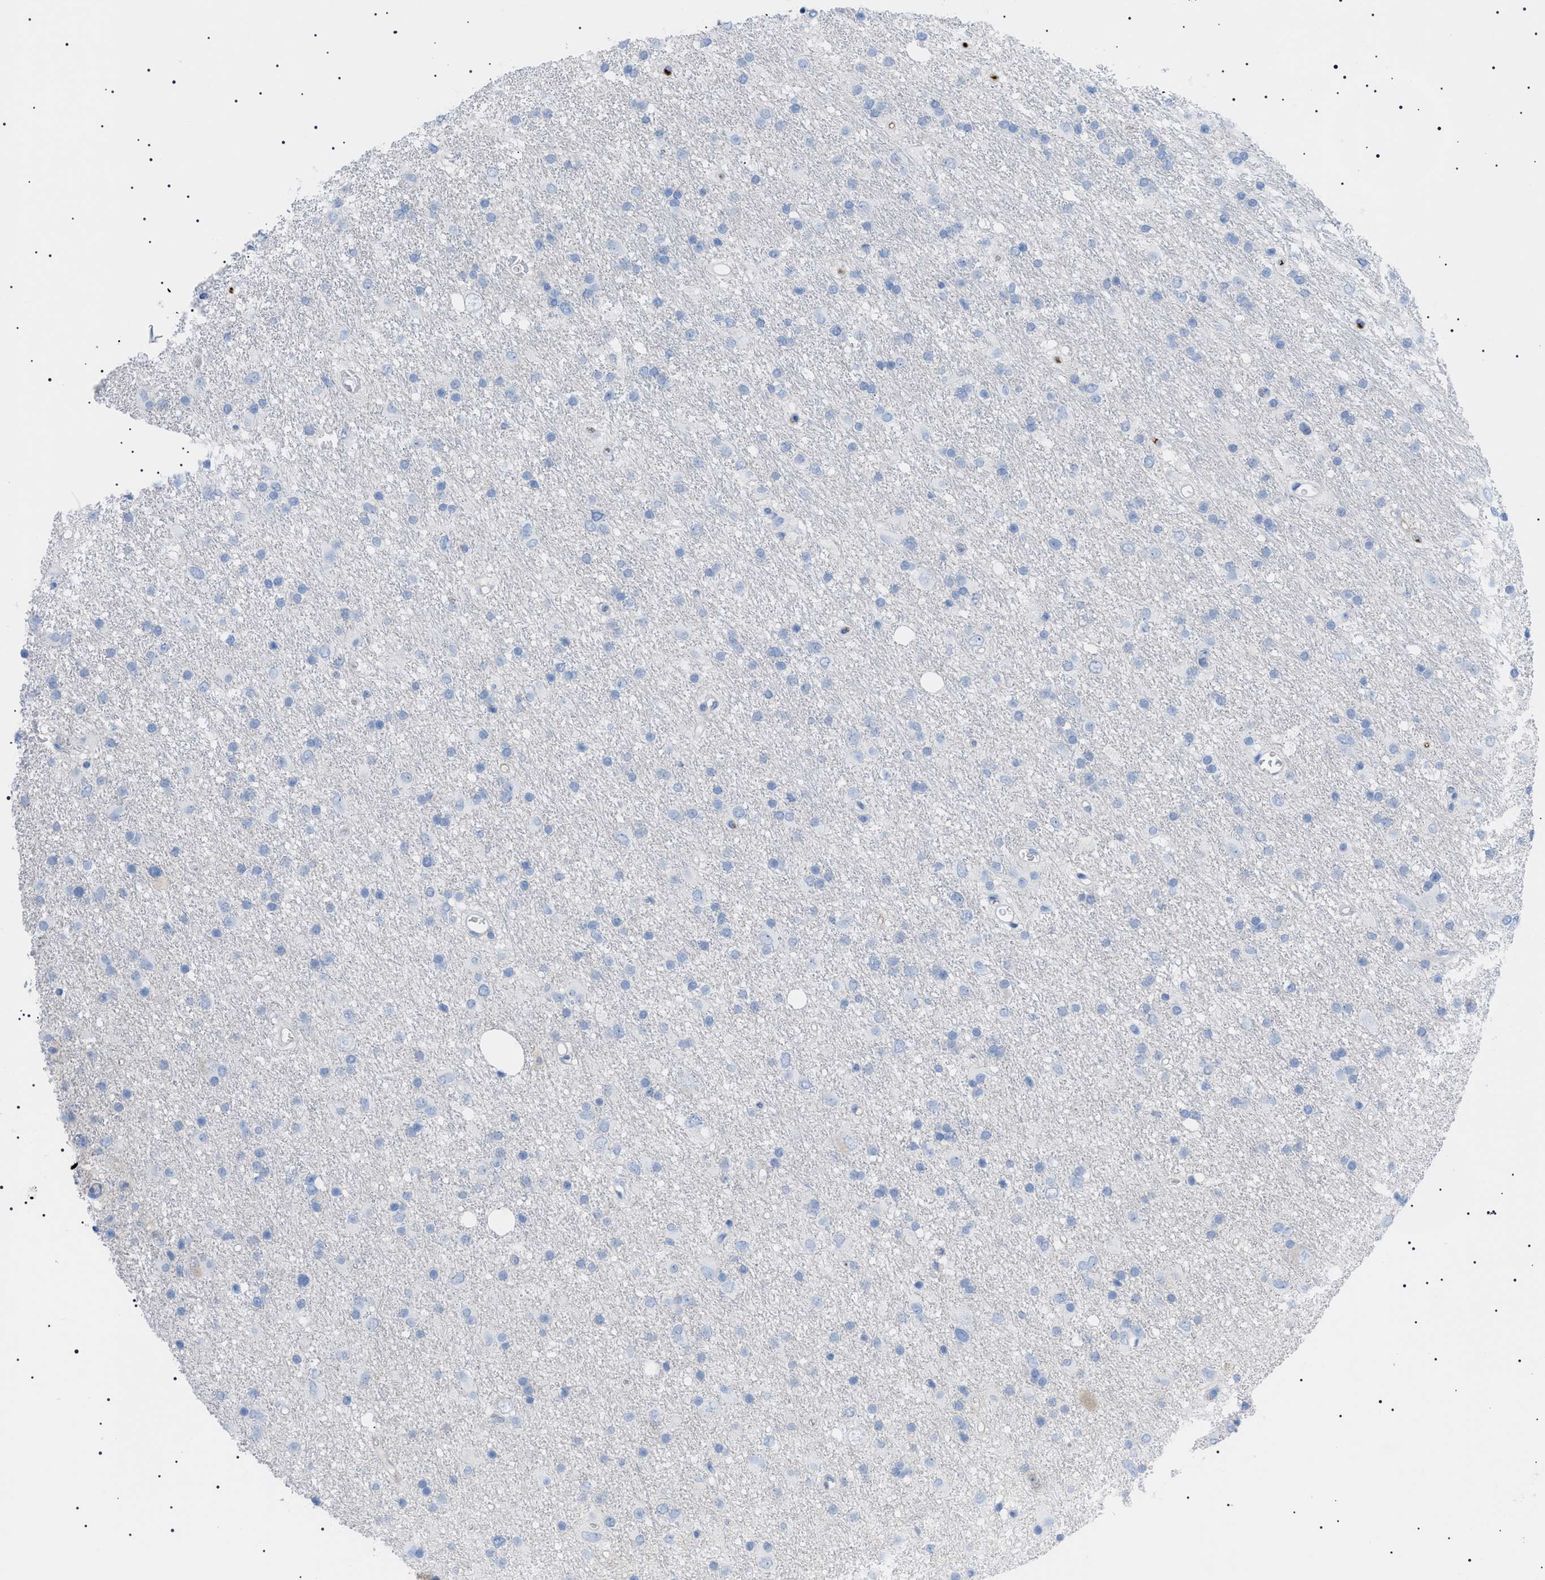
{"staining": {"intensity": "weak", "quantity": "25%-75%", "location": "cytoplasmic/membranous"}, "tissue": "glioma", "cell_type": "Tumor cells", "image_type": "cancer", "snomed": [{"axis": "morphology", "description": "Glioma, malignant, Low grade"}, {"axis": "topography", "description": "Brain"}], "caption": "This image demonstrates immunohistochemistry staining of glioma, with low weak cytoplasmic/membranous staining in approximately 25%-75% of tumor cells.", "gene": "LPA", "patient": {"sex": "male", "age": 77}}